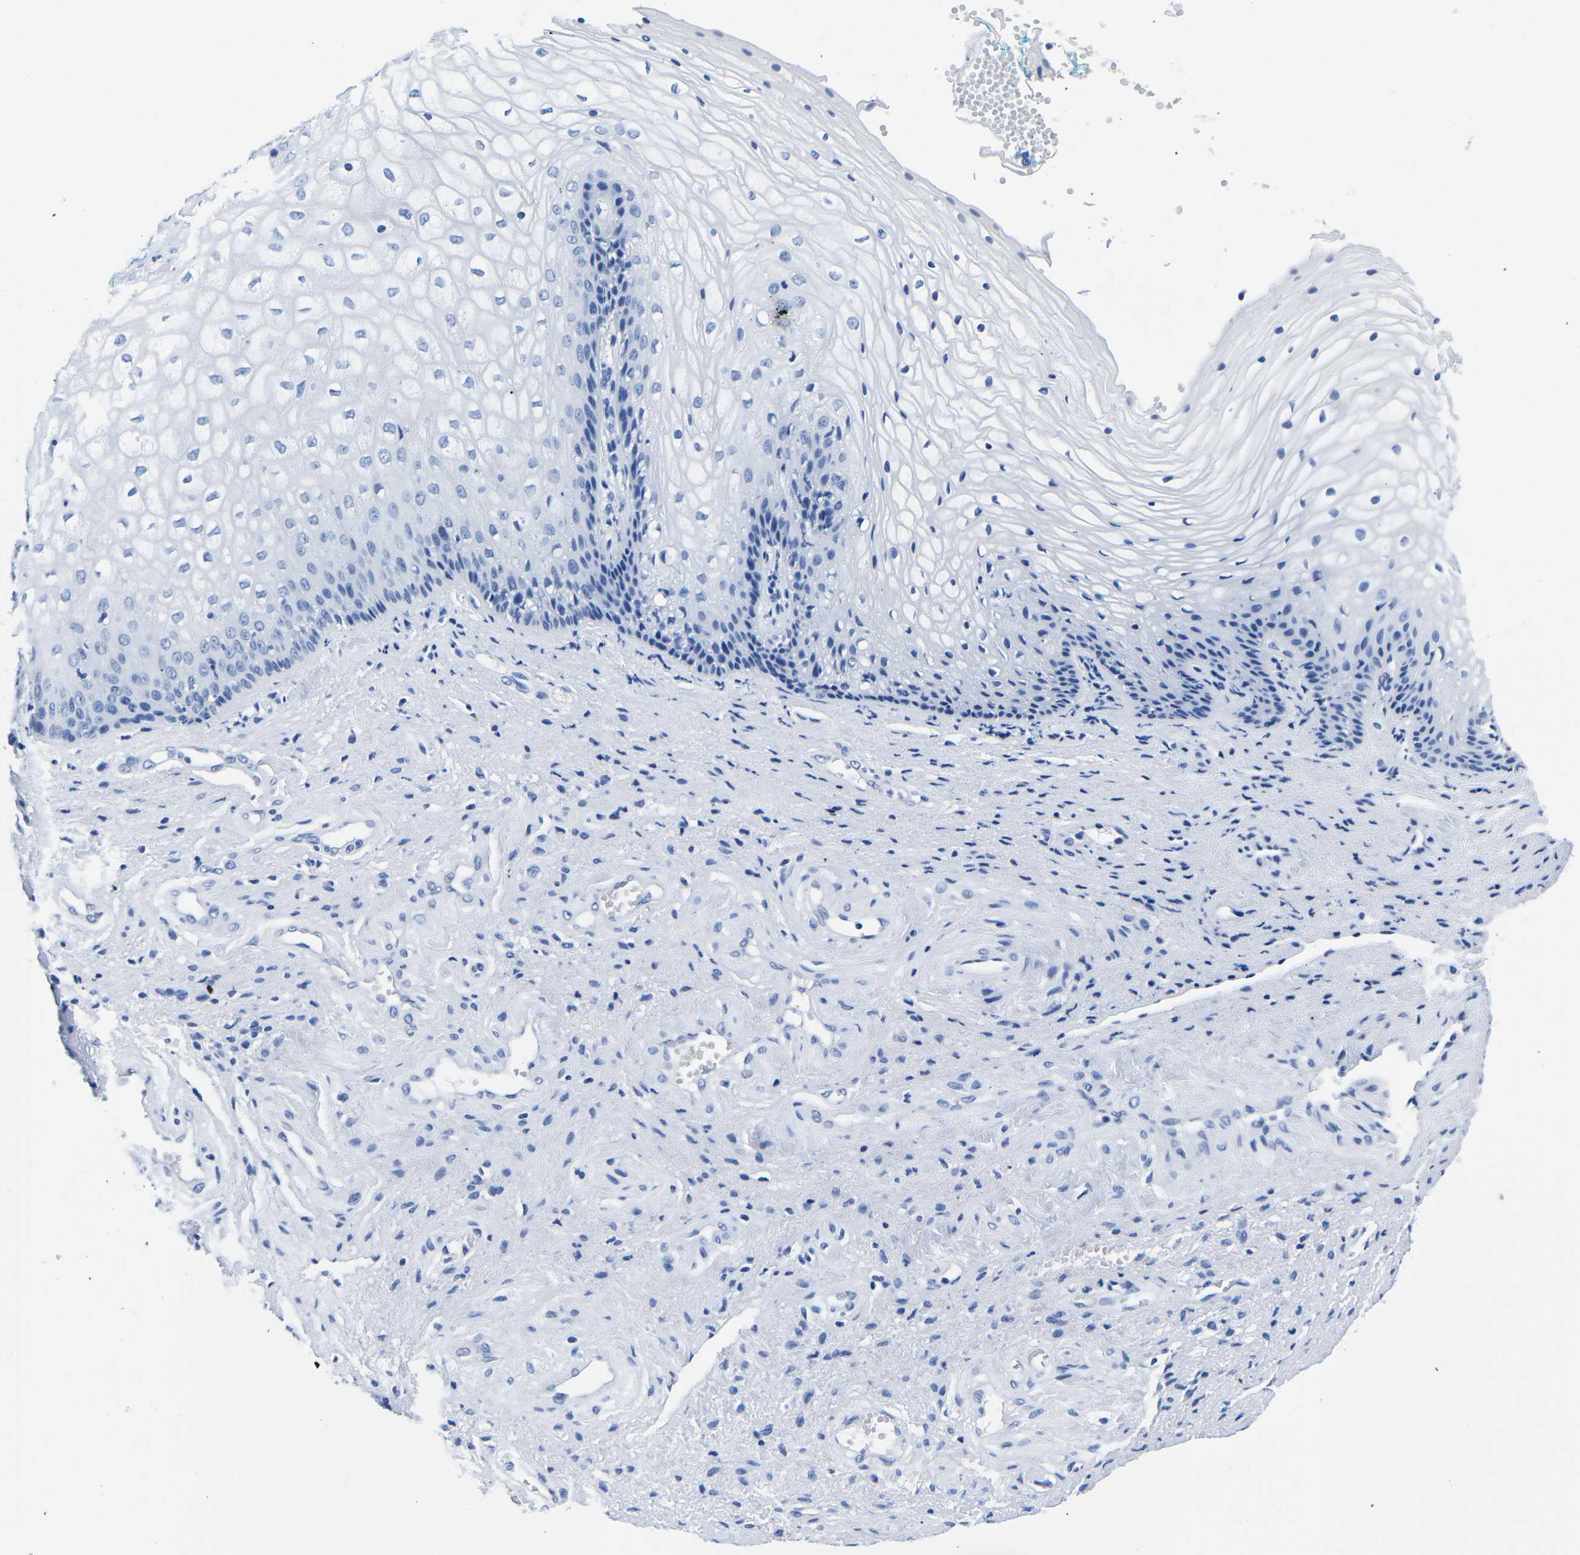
{"staining": {"intensity": "negative", "quantity": "none", "location": "none"}, "tissue": "vagina", "cell_type": "Squamous epithelial cells", "image_type": "normal", "snomed": [{"axis": "morphology", "description": "Normal tissue, NOS"}, {"axis": "topography", "description": "Vagina"}], "caption": "Immunohistochemical staining of benign human vagina shows no significant expression in squamous epithelial cells.", "gene": "CYP1A2", "patient": {"sex": "female", "age": 34}}